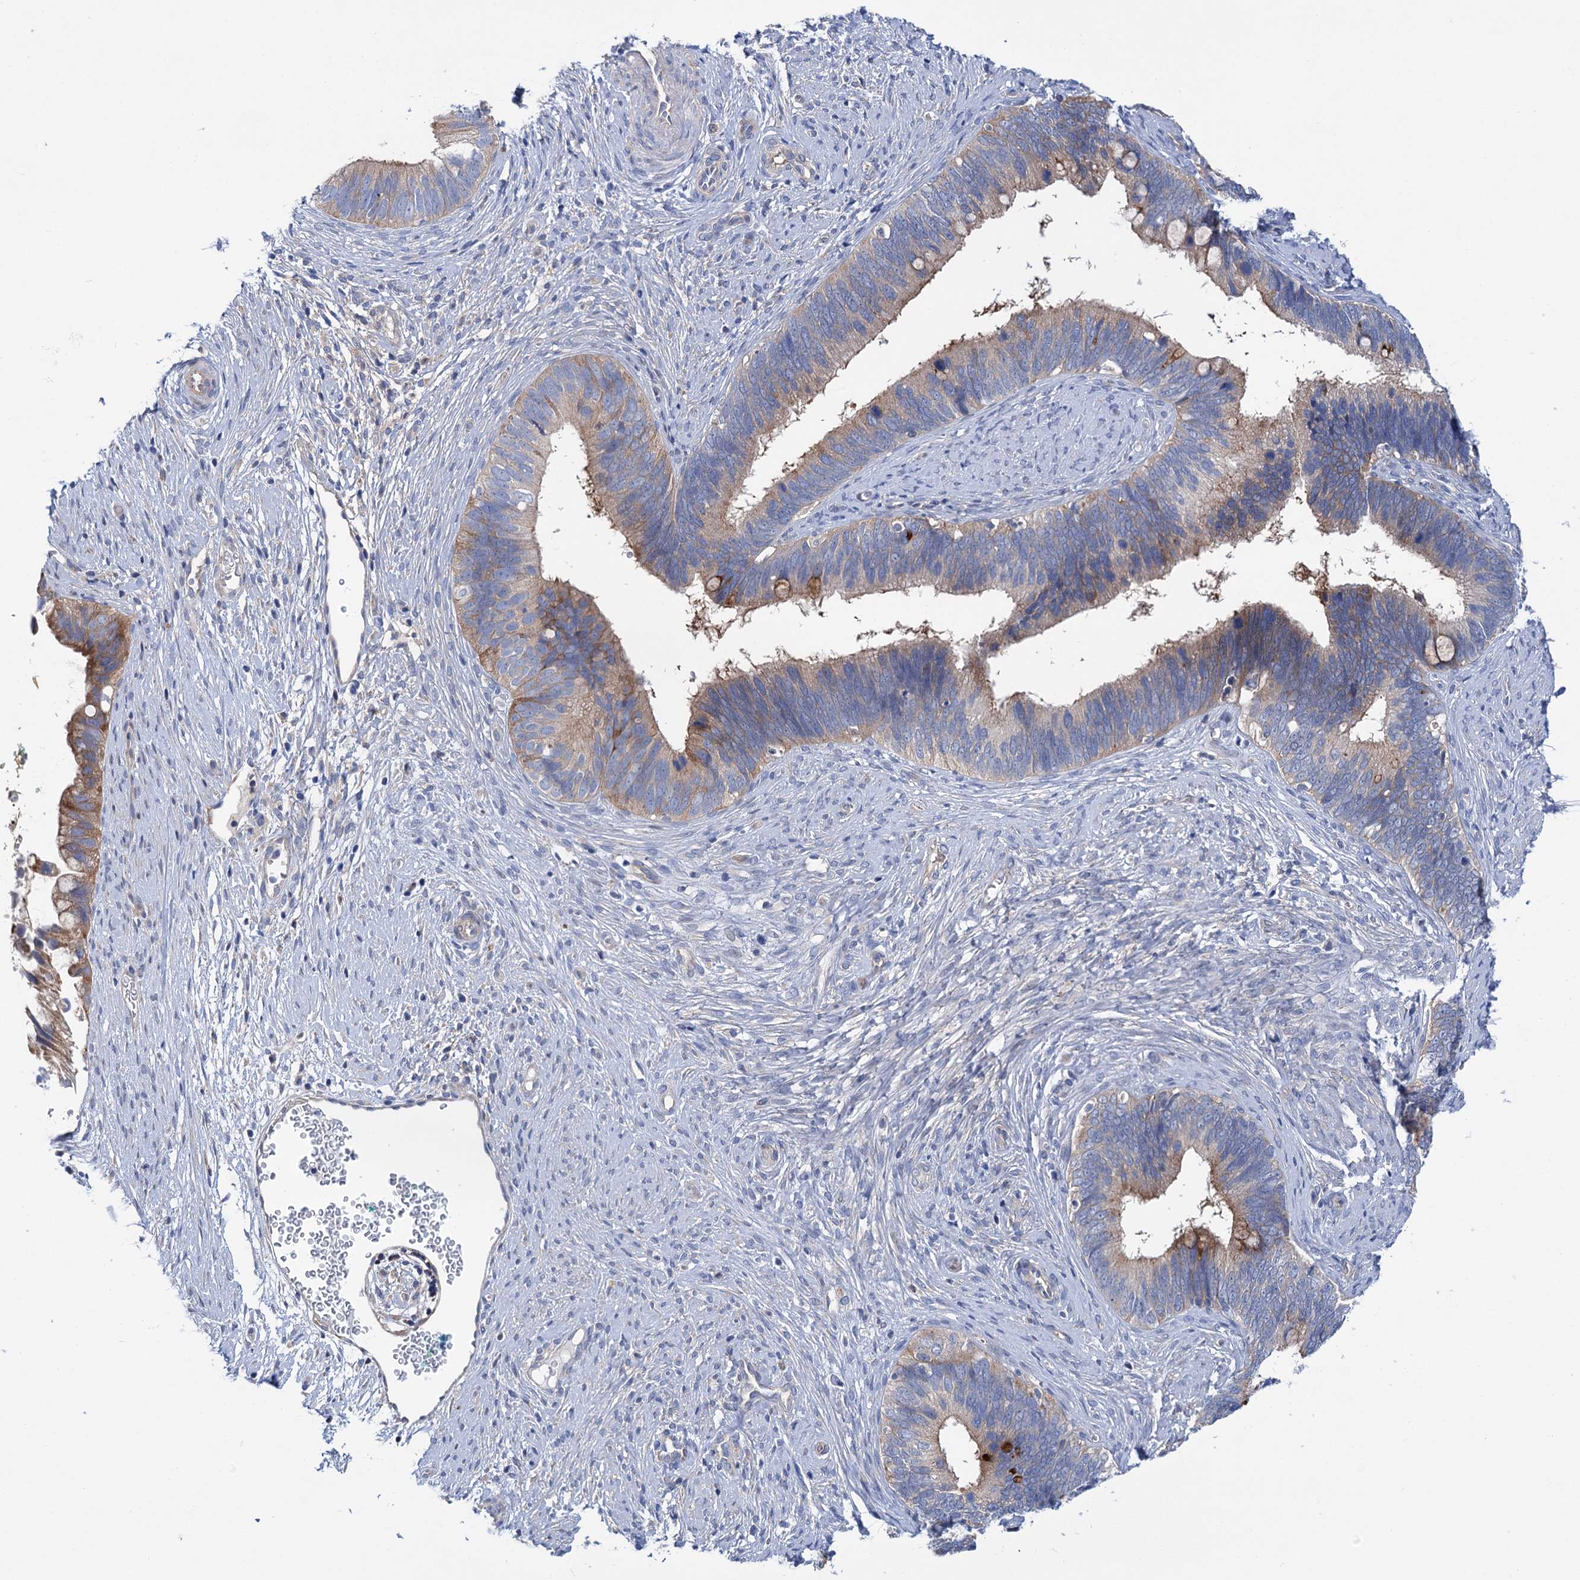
{"staining": {"intensity": "strong", "quantity": "<25%", "location": "cytoplasmic/membranous"}, "tissue": "cervical cancer", "cell_type": "Tumor cells", "image_type": "cancer", "snomed": [{"axis": "morphology", "description": "Adenocarcinoma, NOS"}, {"axis": "topography", "description": "Cervix"}], "caption": "DAB (3,3'-diaminobenzidine) immunohistochemical staining of human cervical cancer reveals strong cytoplasmic/membranous protein staining in approximately <25% of tumor cells.", "gene": "TRIM55", "patient": {"sex": "female", "age": 42}}